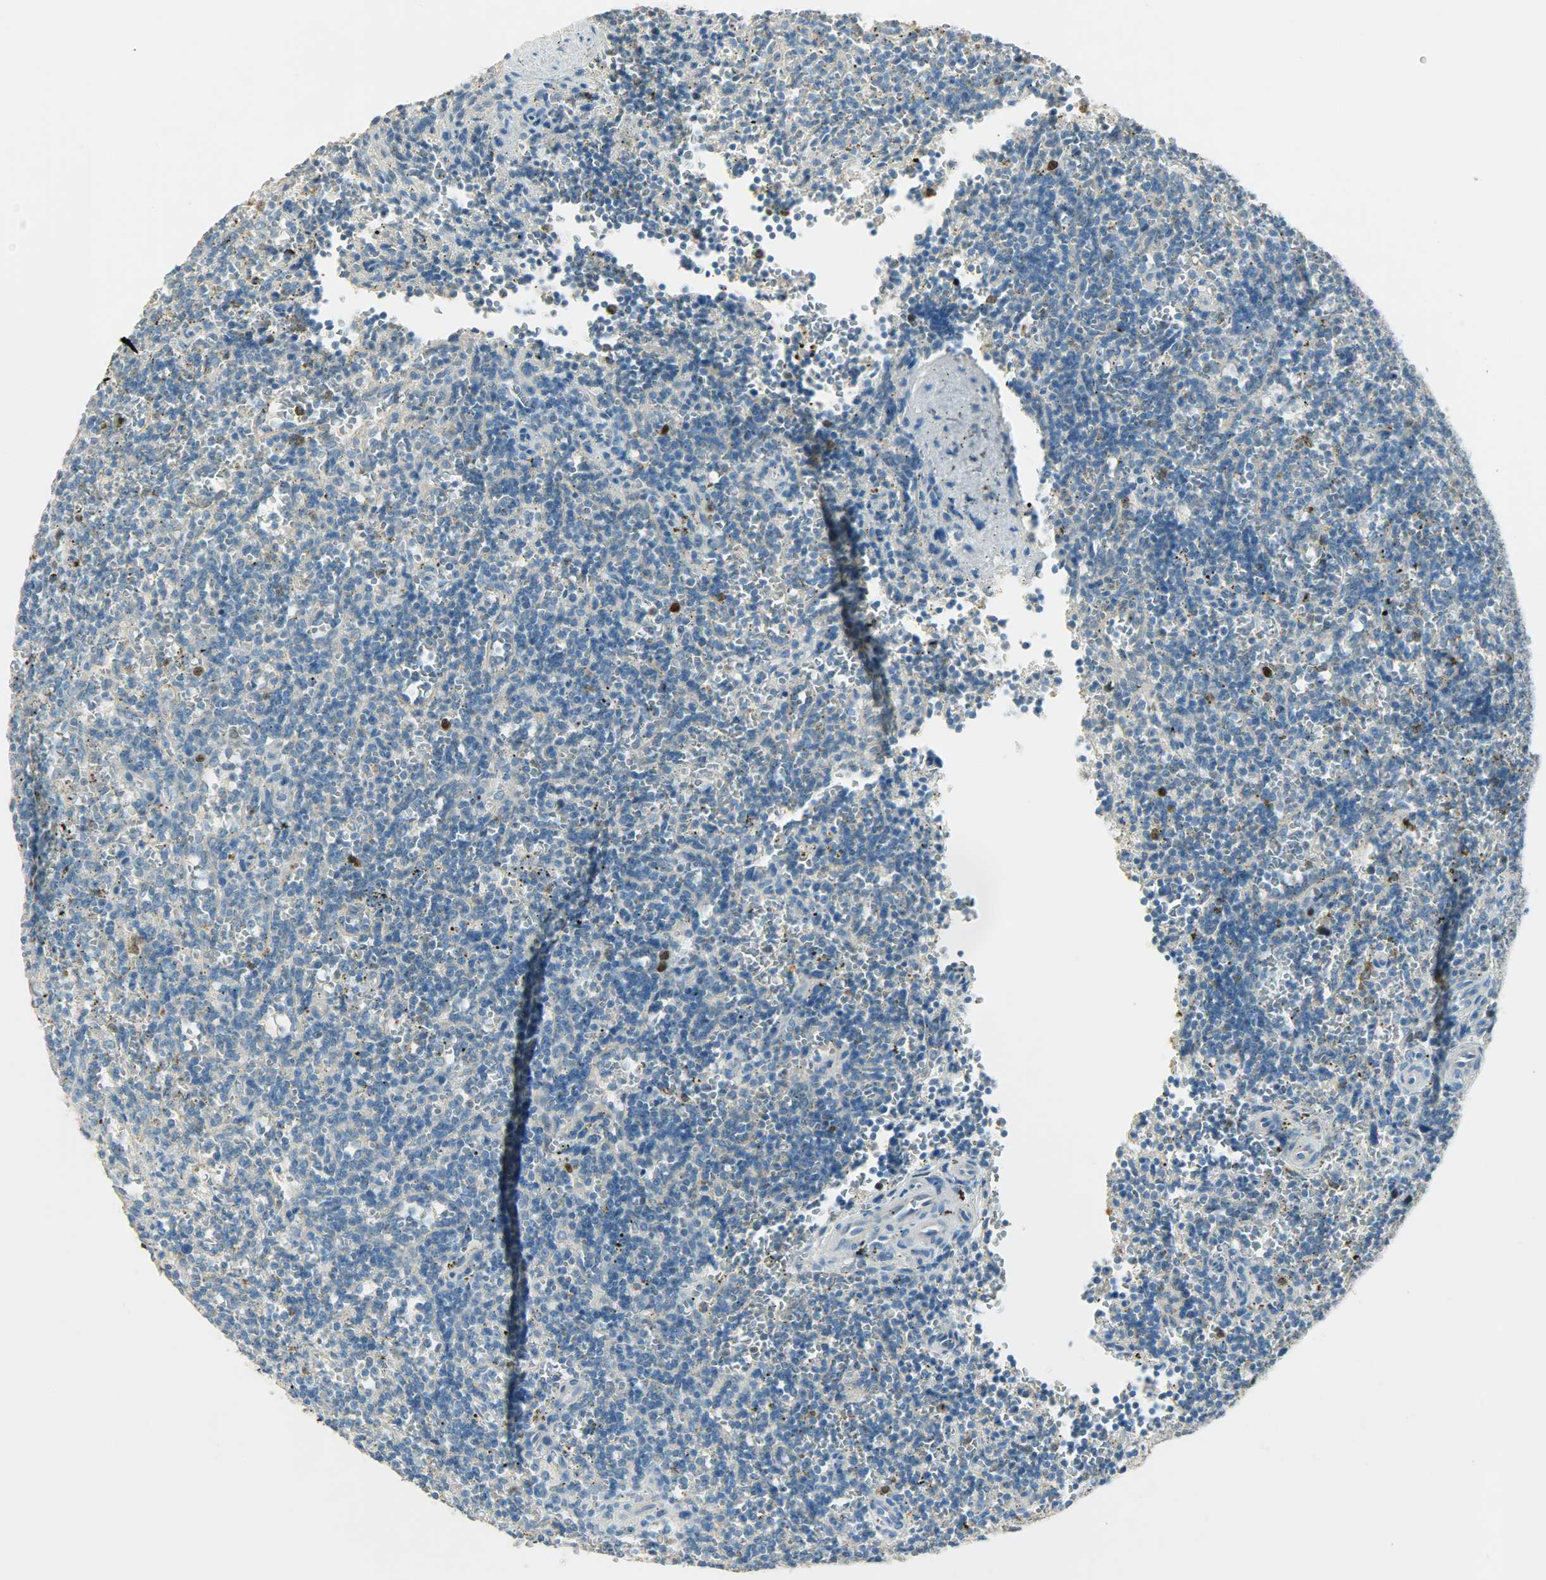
{"staining": {"intensity": "strong", "quantity": "<25%", "location": "nuclear"}, "tissue": "lymphoma", "cell_type": "Tumor cells", "image_type": "cancer", "snomed": [{"axis": "morphology", "description": "Malignant lymphoma, non-Hodgkin's type, Low grade"}, {"axis": "topography", "description": "Spleen"}], "caption": "Human lymphoma stained with a protein marker demonstrates strong staining in tumor cells.", "gene": "TPX2", "patient": {"sex": "male", "age": 73}}